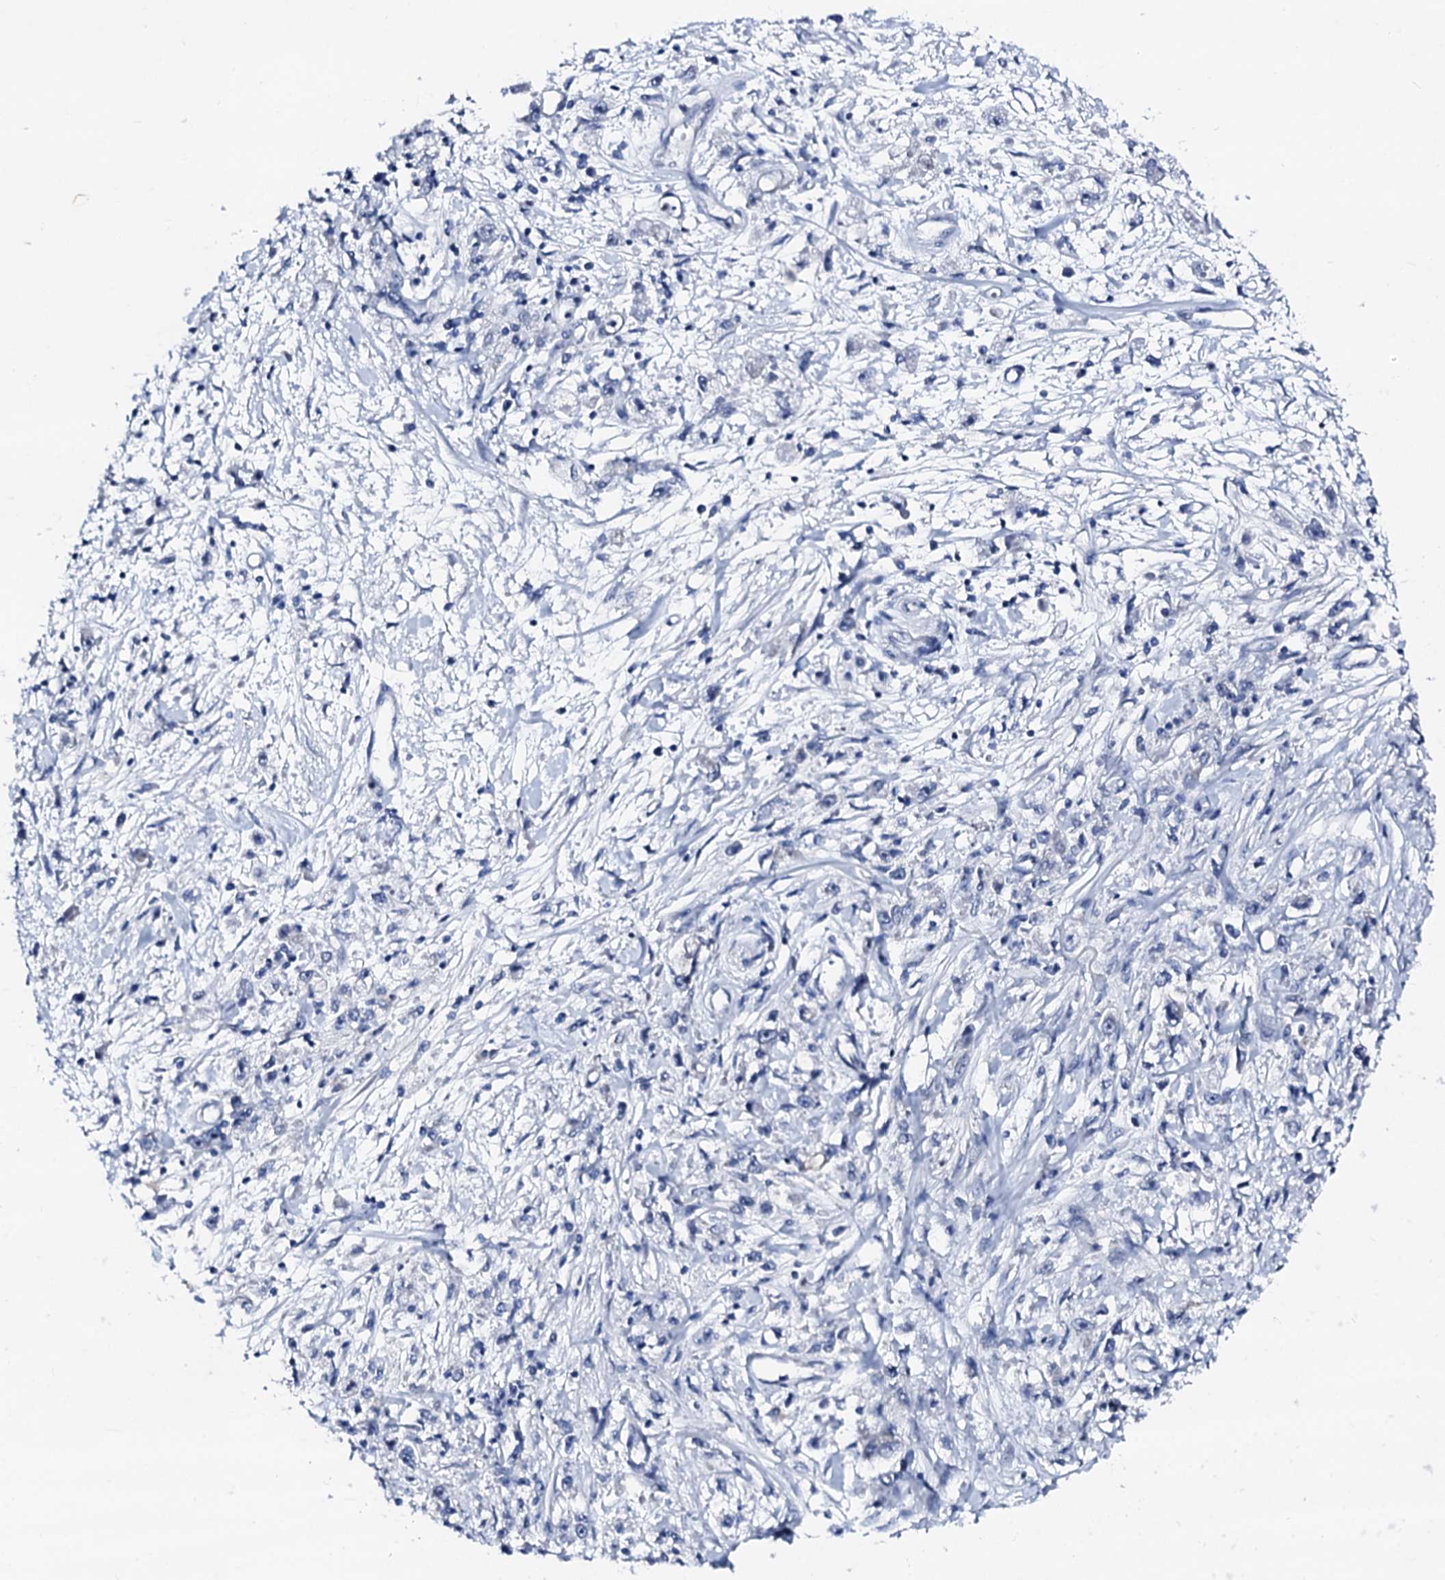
{"staining": {"intensity": "negative", "quantity": "none", "location": "none"}, "tissue": "stomach cancer", "cell_type": "Tumor cells", "image_type": "cancer", "snomed": [{"axis": "morphology", "description": "Adenocarcinoma, NOS"}, {"axis": "topography", "description": "Stomach"}], "caption": "Immunohistochemical staining of stomach cancer (adenocarcinoma) demonstrates no significant staining in tumor cells.", "gene": "TRAFD1", "patient": {"sex": "female", "age": 59}}